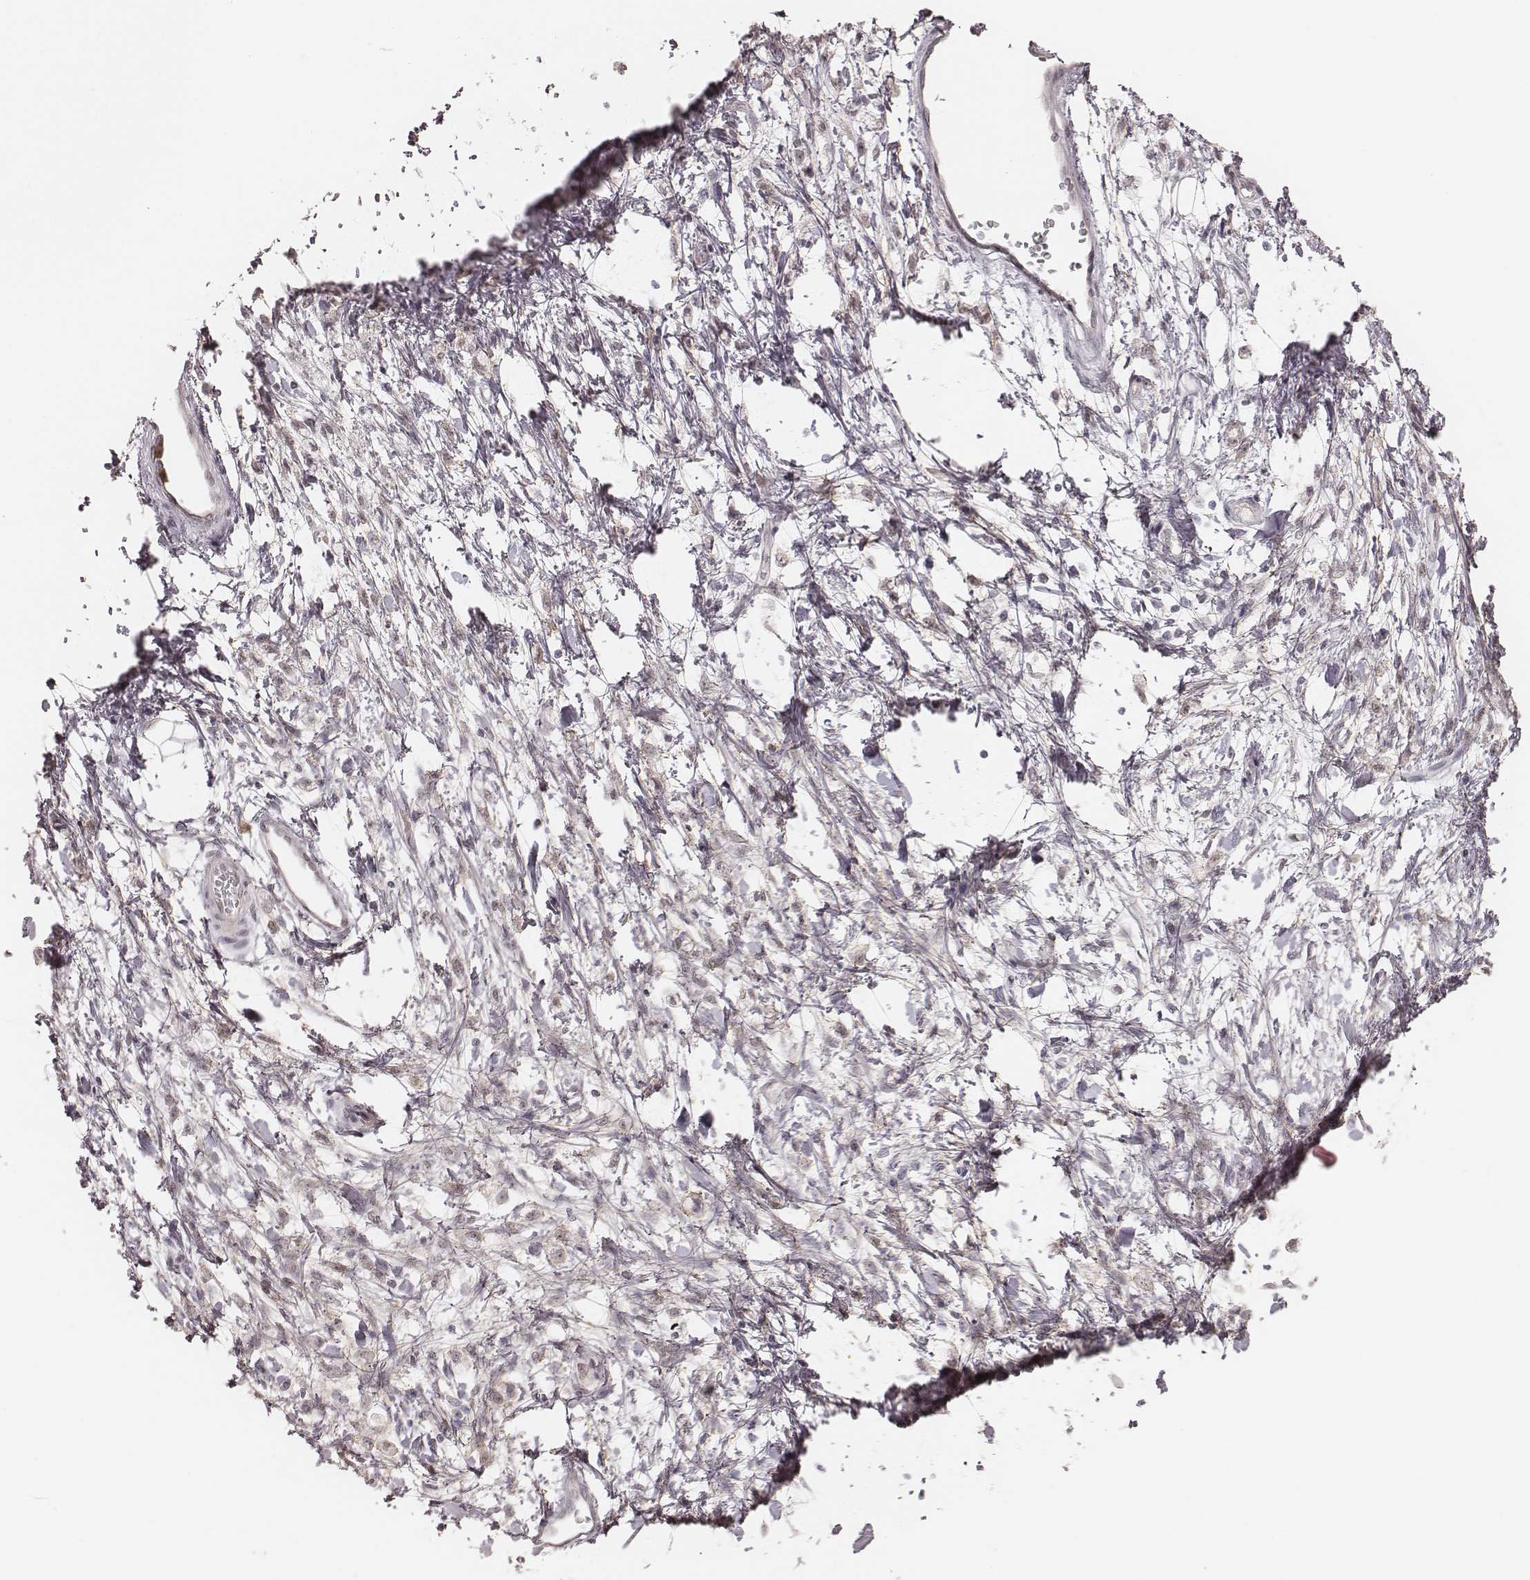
{"staining": {"intensity": "negative", "quantity": "none", "location": "none"}, "tissue": "stomach cancer", "cell_type": "Tumor cells", "image_type": "cancer", "snomed": [{"axis": "morphology", "description": "Adenocarcinoma, NOS"}, {"axis": "topography", "description": "Stomach"}], "caption": "The photomicrograph demonstrates no staining of tumor cells in stomach adenocarcinoma. (IHC, brightfield microscopy, high magnification).", "gene": "KITLG", "patient": {"sex": "female", "age": 60}}